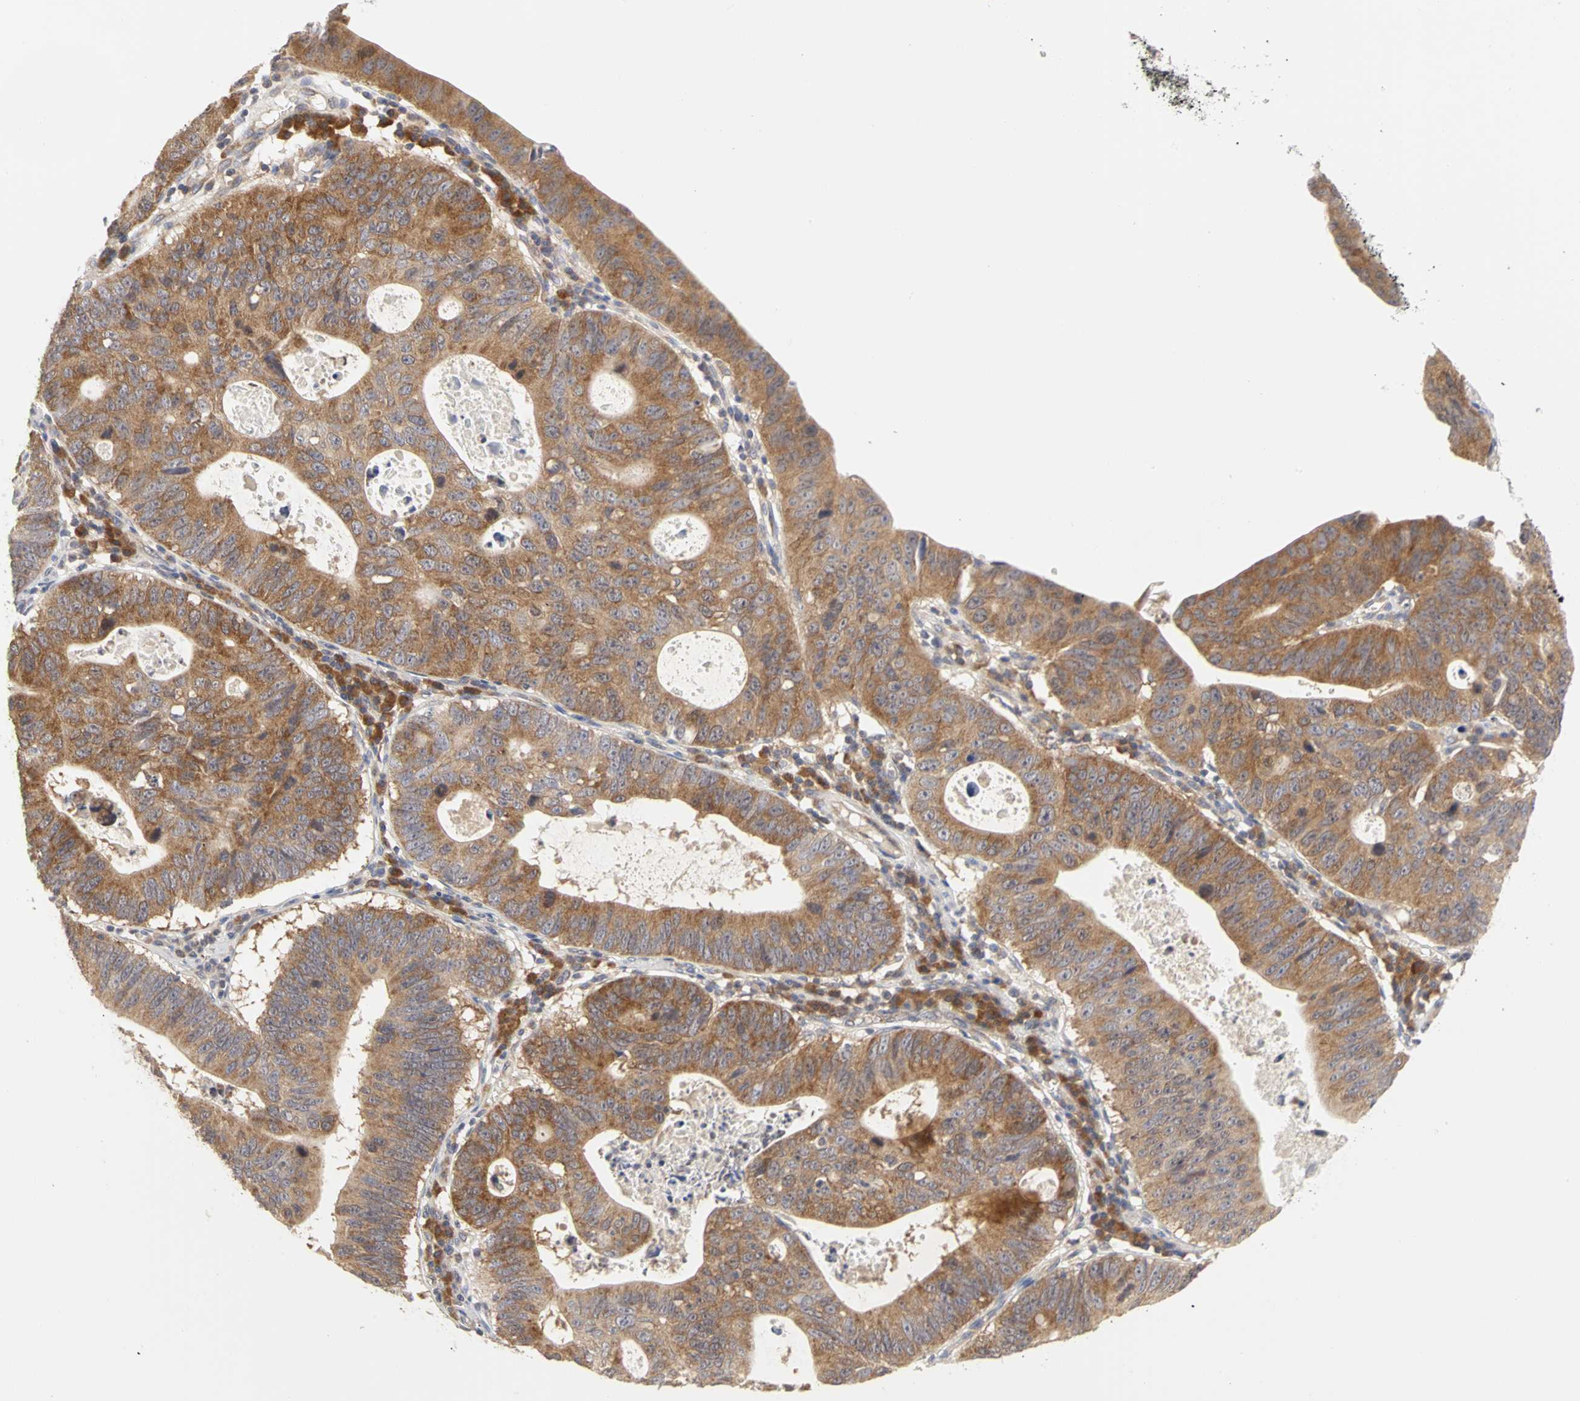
{"staining": {"intensity": "strong", "quantity": ">75%", "location": "cytoplasmic/membranous"}, "tissue": "stomach cancer", "cell_type": "Tumor cells", "image_type": "cancer", "snomed": [{"axis": "morphology", "description": "Adenocarcinoma, NOS"}, {"axis": "topography", "description": "Stomach"}], "caption": "A brown stain labels strong cytoplasmic/membranous positivity of a protein in human stomach adenocarcinoma tumor cells. The staining was performed using DAB (3,3'-diaminobenzidine), with brown indicating positive protein expression. Nuclei are stained blue with hematoxylin.", "gene": "IRAK1", "patient": {"sex": "male", "age": 59}}